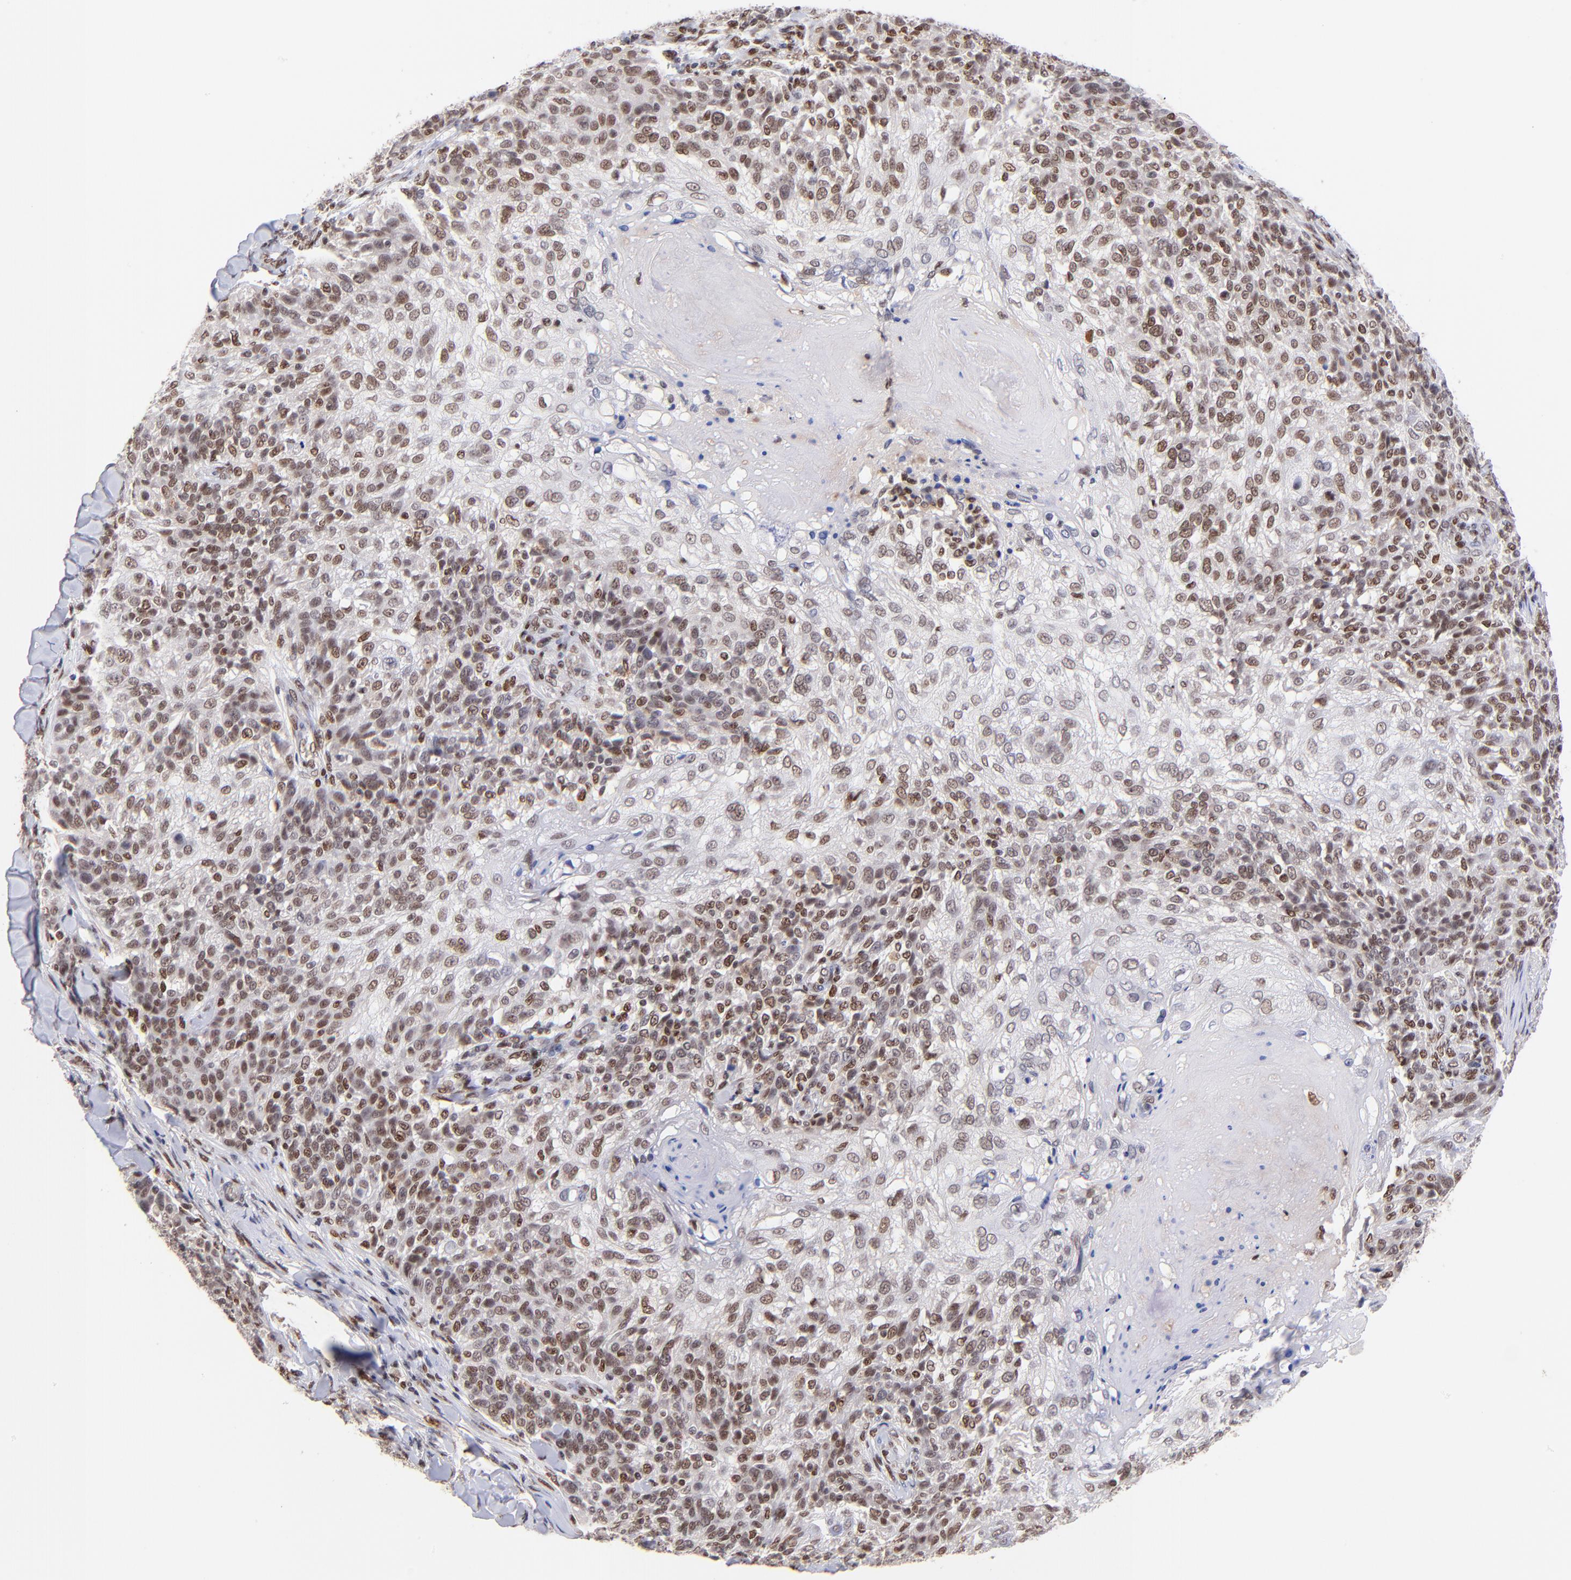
{"staining": {"intensity": "moderate", "quantity": ">75%", "location": "nuclear"}, "tissue": "skin cancer", "cell_type": "Tumor cells", "image_type": "cancer", "snomed": [{"axis": "morphology", "description": "Normal tissue, NOS"}, {"axis": "morphology", "description": "Squamous cell carcinoma, NOS"}, {"axis": "topography", "description": "Skin"}], "caption": "DAB (3,3'-diaminobenzidine) immunohistochemical staining of skin squamous cell carcinoma reveals moderate nuclear protein expression in approximately >75% of tumor cells. (DAB IHC, brown staining for protein, blue staining for nuclei).", "gene": "MIDEAS", "patient": {"sex": "female", "age": 83}}